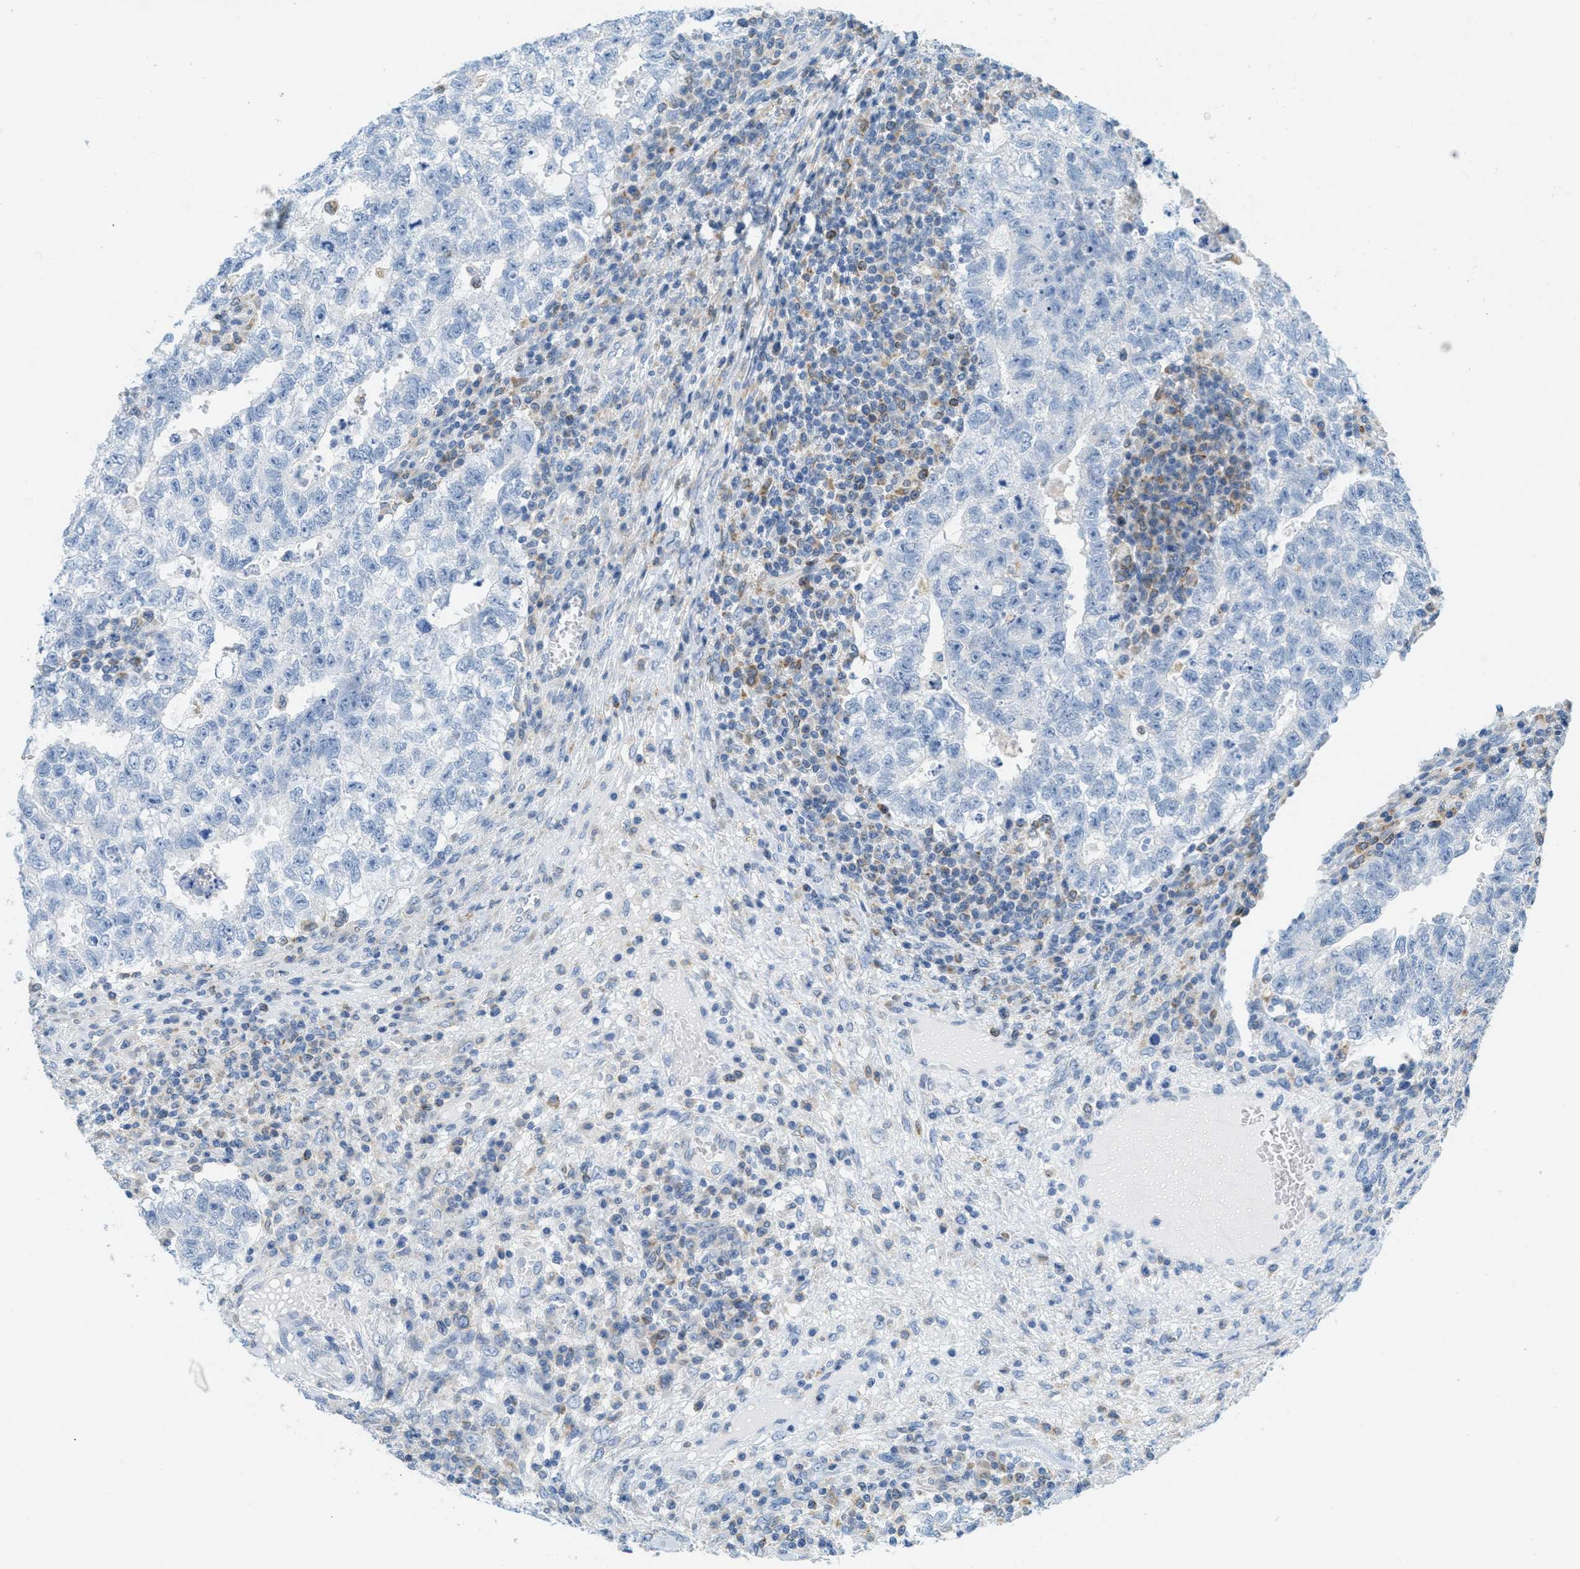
{"staining": {"intensity": "negative", "quantity": "none", "location": "none"}, "tissue": "testis cancer", "cell_type": "Tumor cells", "image_type": "cancer", "snomed": [{"axis": "morphology", "description": "Seminoma, NOS"}, {"axis": "morphology", "description": "Carcinoma, Embryonal, NOS"}, {"axis": "topography", "description": "Testis"}], "caption": "High power microscopy image of an immunohistochemistry (IHC) photomicrograph of testis cancer (seminoma), revealing no significant expression in tumor cells. (Stains: DAB immunohistochemistry (IHC) with hematoxylin counter stain, Microscopy: brightfield microscopy at high magnification).", "gene": "TEX264", "patient": {"sex": "male", "age": 38}}